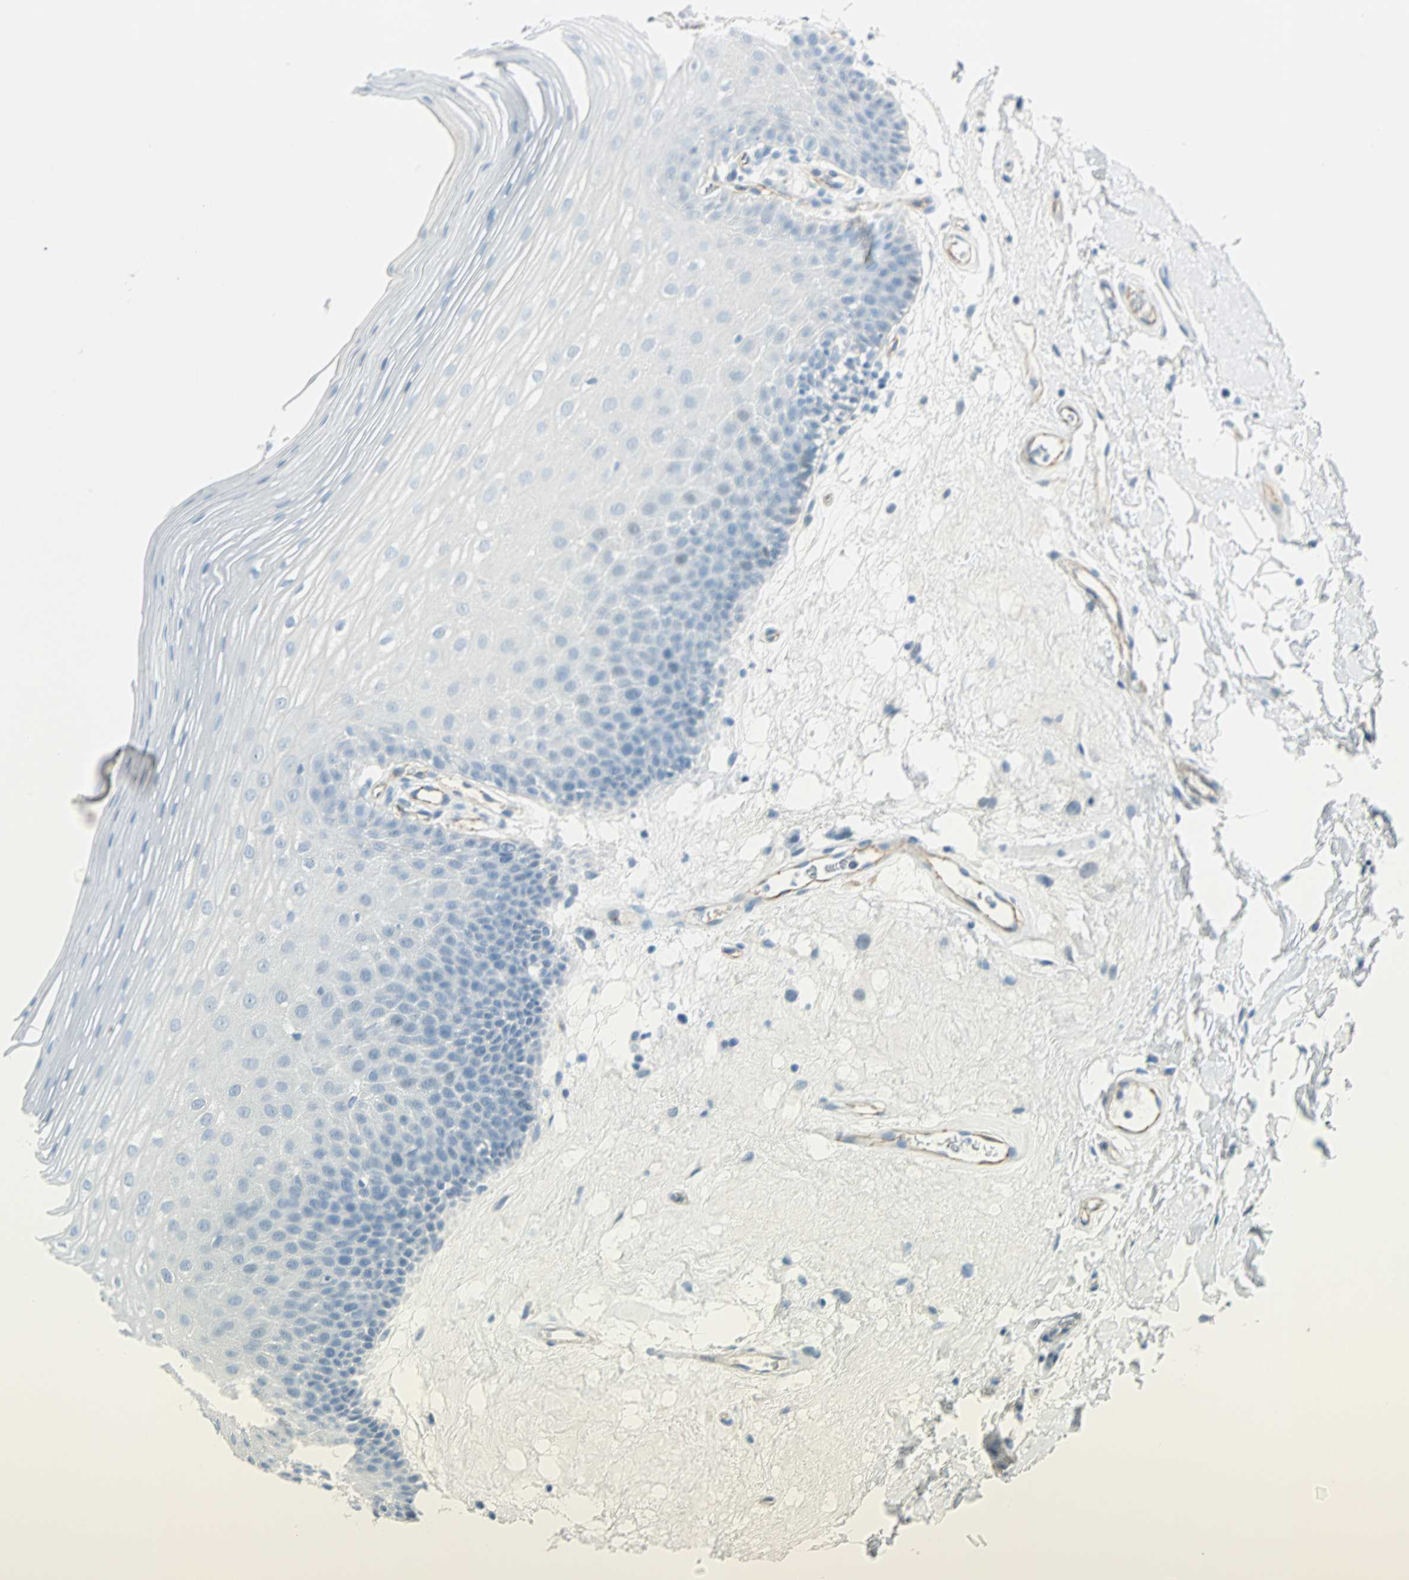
{"staining": {"intensity": "weak", "quantity": "25%-75%", "location": "cytoplasmic/membranous"}, "tissue": "oral mucosa", "cell_type": "Squamous epithelial cells", "image_type": "normal", "snomed": [{"axis": "morphology", "description": "Normal tissue, NOS"}, {"axis": "morphology", "description": "Squamous cell carcinoma, NOS"}, {"axis": "topography", "description": "Skeletal muscle"}, {"axis": "topography", "description": "Oral tissue"}], "caption": "The image displays immunohistochemical staining of normal oral mucosa. There is weak cytoplasmic/membranous positivity is present in about 25%-75% of squamous epithelial cells.", "gene": "VPS9D1", "patient": {"sex": "male", "age": 71}}